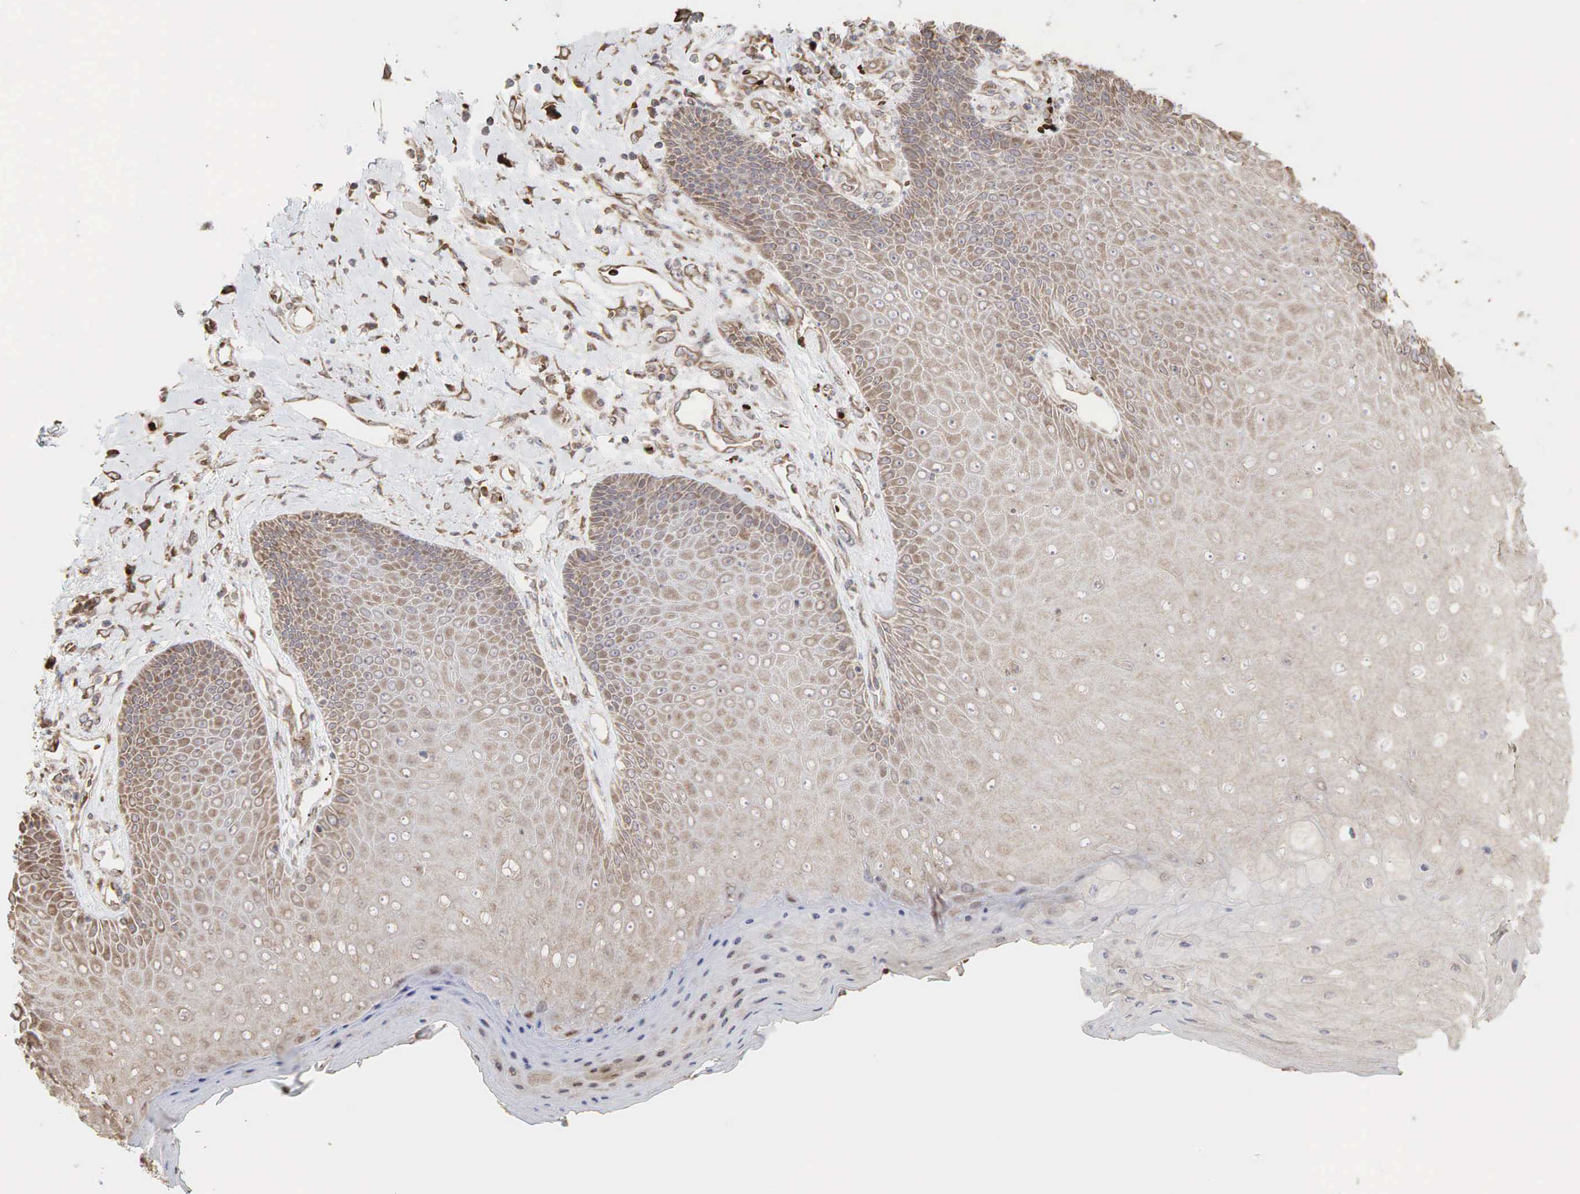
{"staining": {"intensity": "weak", "quantity": ">75%", "location": "cytoplasmic/membranous"}, "tissue": "skin", "cell_type": "Epidermal cells", "image_type": "normal", "snomed": [{"axis": "morphology", "description": "Normal tissue, NOS"}, {"axis": "topography", "description": "Skin"}, {"axis": "topography", "description": "Anal"}], "caption": "Immunohistochemistry (IHC) of unremarkable human skin reveals low levels of weak cytoplasmic/membranous positivity in approximately >75% of epidermal cells. The protein of interest is stained brown, and the nuclei are stained in blue (DAB IHC with brightfield microscopy, high magnification).", "gene": "PABPC5", "patient": {"sex": "male", "age": 61}}